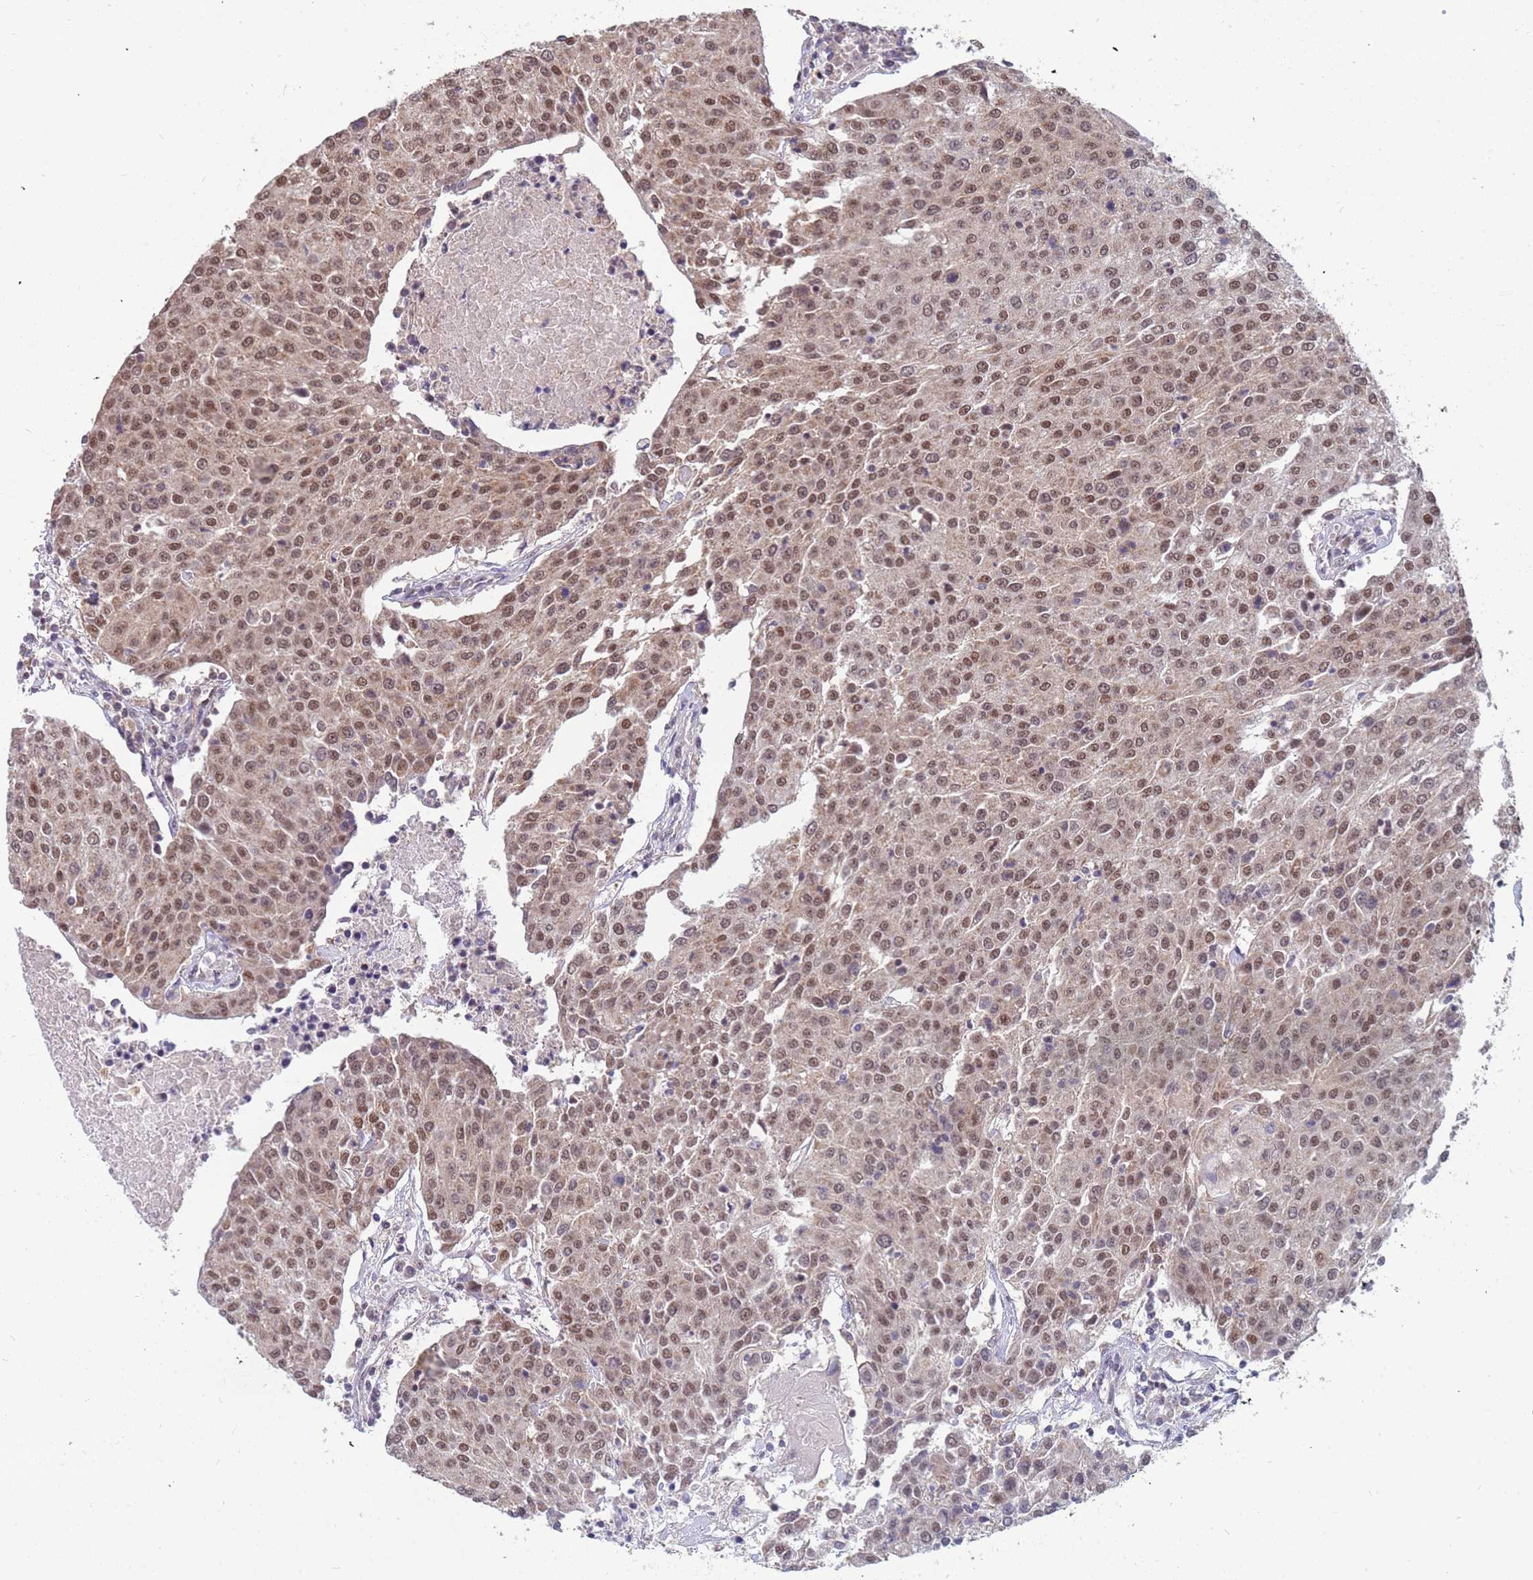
{"staining": {"intensity": "moderate", "quantity": ">75%", "location": "nuclear"}, "tissue": "urothelial cancer", "cell_type": "Tumor cells", "image_type": "cancer", "snomed": [{"axis": "morphology", "description": "Urothelial carcinoma, High grade"}, {"axis": "topography", "description": "Urinary bladder"}], "caption": "DAB immunohistochemical staining of urothelial cancer reveals moderate nuclear protein expression in about >75% of tumor cells.", "gene": "DENND2B", "patient": {"sex": "female", "age": 85}}